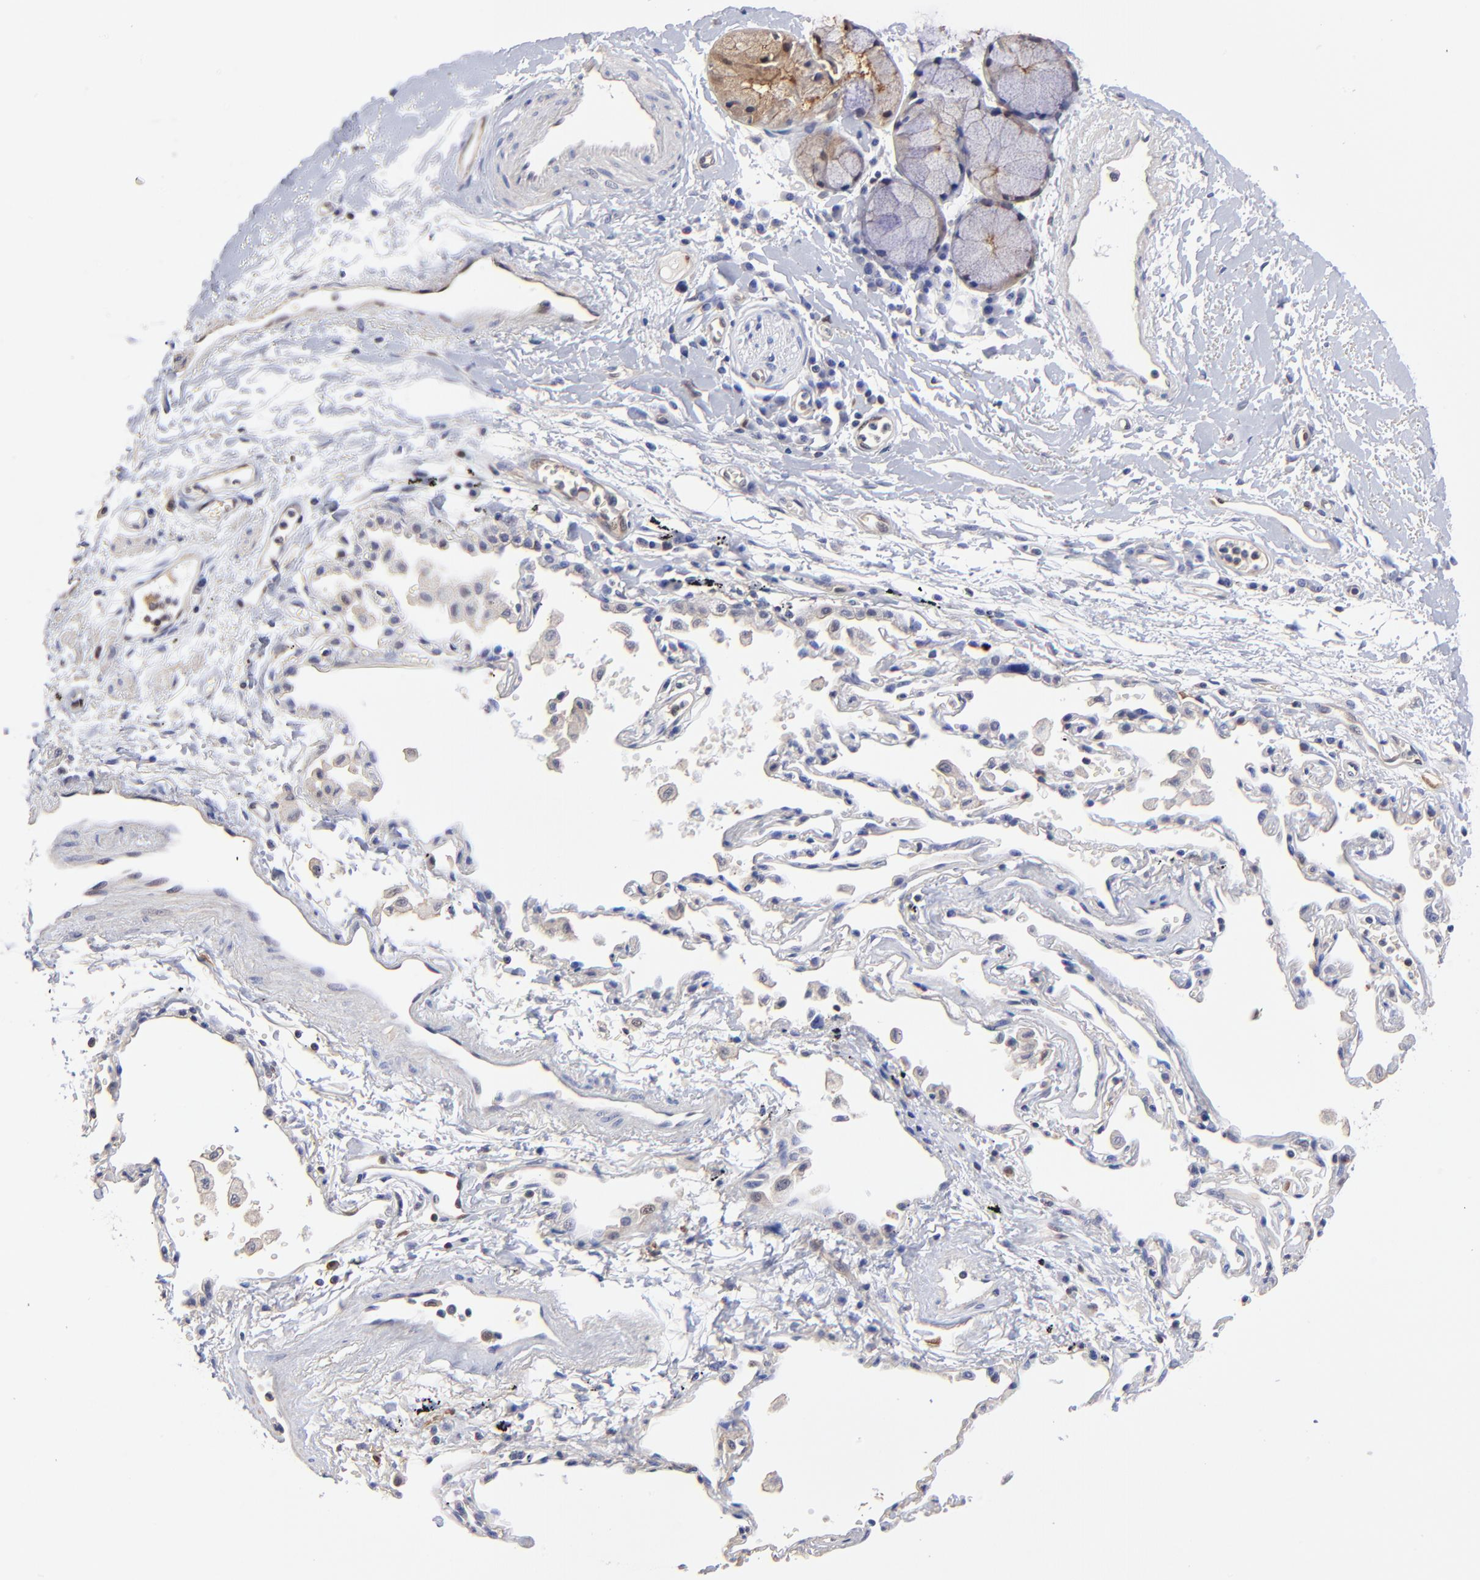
{"staining": {"intensity": "negative", "quantity": "none", "location": "none"}, "tissue": "adipose tissue", "cell_type": "Adipocytes", "image_type": "normal", "snomed": [{"axis": "morphology", "description": "Normal tissue, NOS"}, {"axis": "morphology", "description": "Adenocarcinoma, NOS"}, {"axis": "topography", "description": "Cartilage tissue"}, {"axis": "topography", "description": "Bronchus"}, {"axis": "topography", "description": "Lung"}], "caption": "Image shows no significant protein expression in adipocytes of benign adipose tissue. (DAB immunohistochemistry (IHC) visualized using brightfield microscopy, high magnification).", "gene": "DCTPP1", "patient": {"sex": "female", "age": 67}}